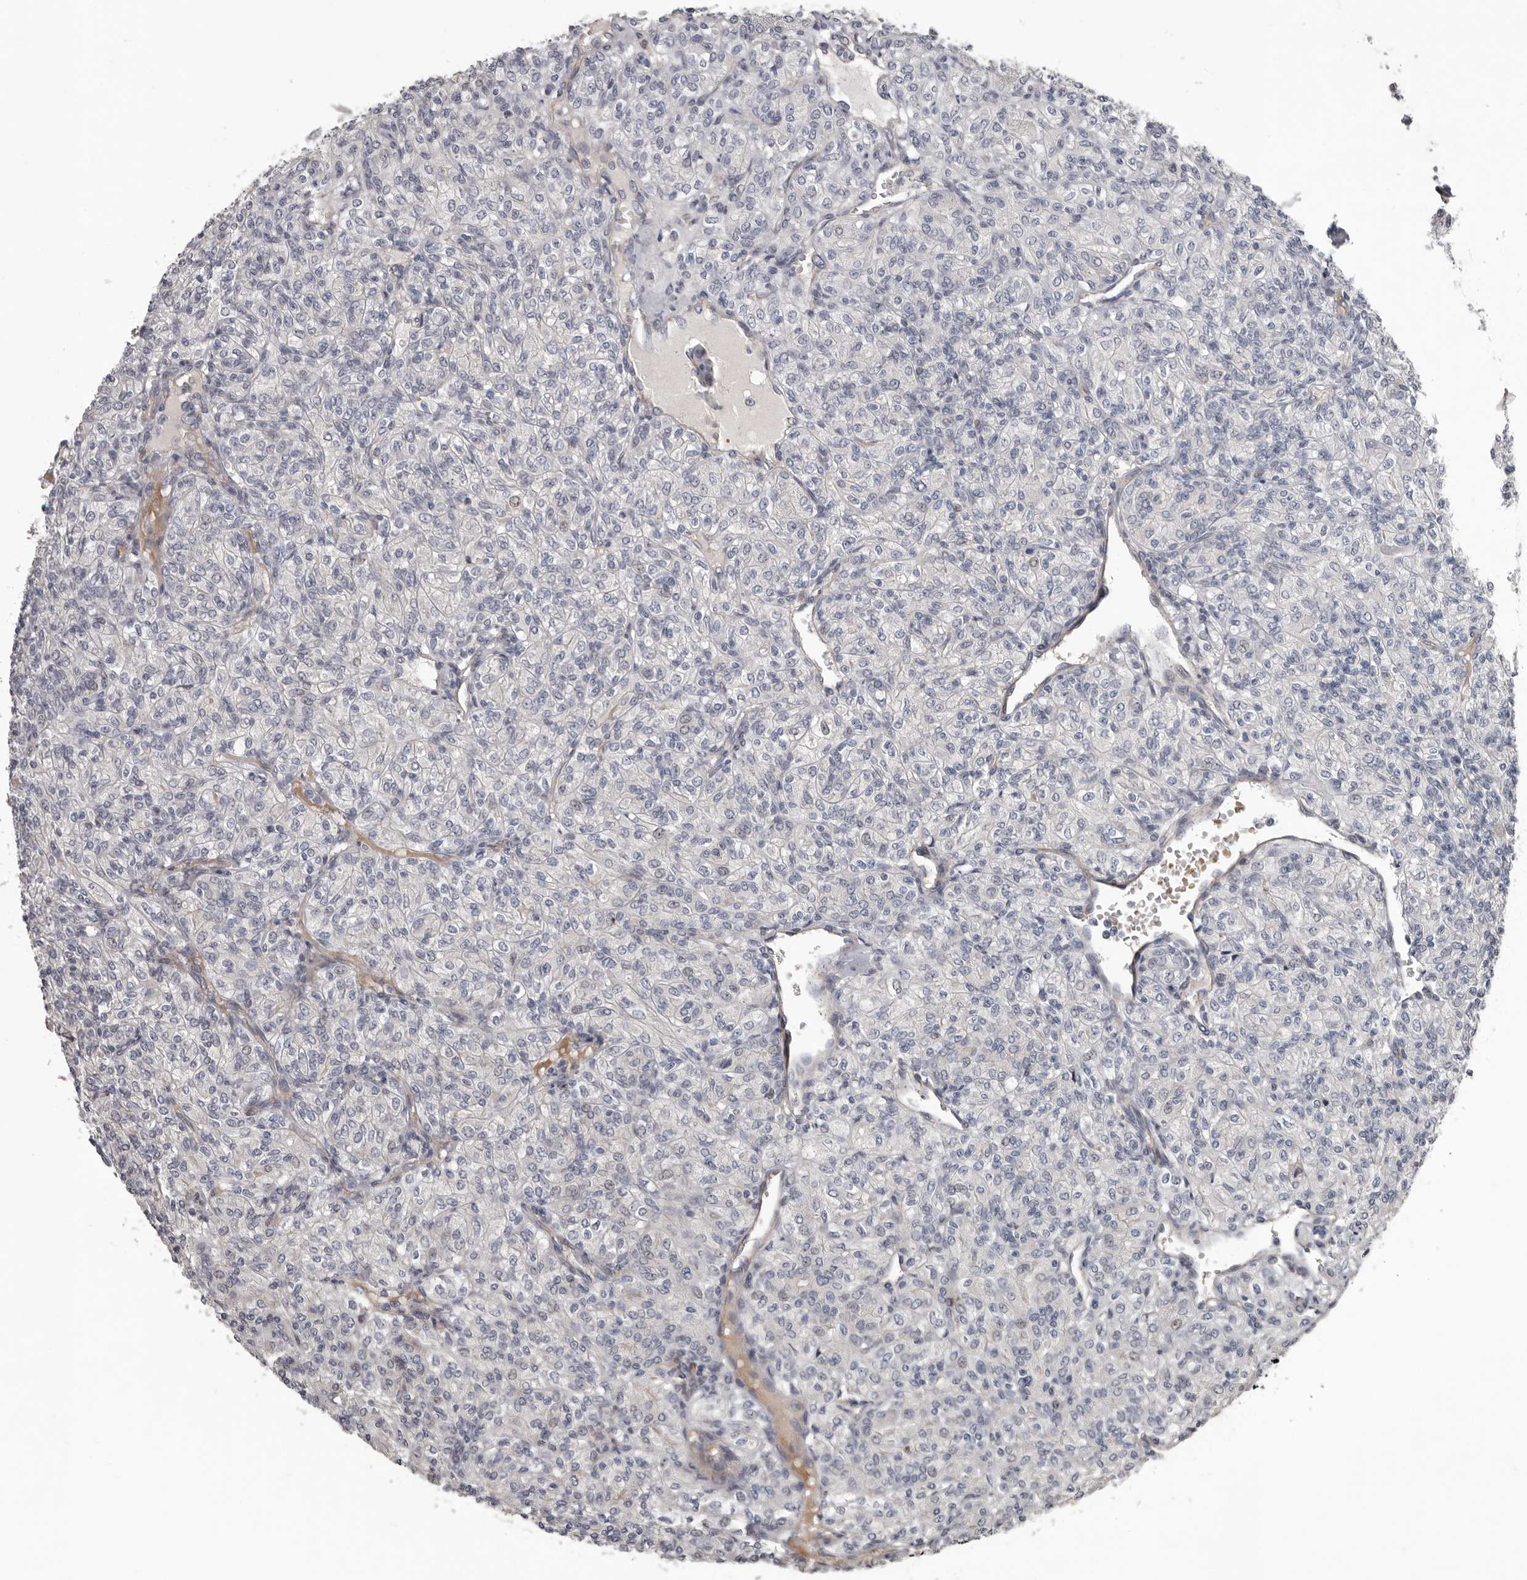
{"staining": {"intensity": "negative", "quantity": "none", "location": "none"}, "tissue": "renal cancer", "cell_type": "Tumor cells", "image_type": "cancer", "snomed": [{"axis": "morphology", "description": "Adenocarcinoma, NOS"}, {"axis": "topography", "description": "Kidney"}], "caption": "Human renal adenocarcinoma stained for a protein using immunohistochemistry demonstrates no expression in tumor cells.", "gene": "RNF217", "patient": {"sex": "male", "age": 77}}